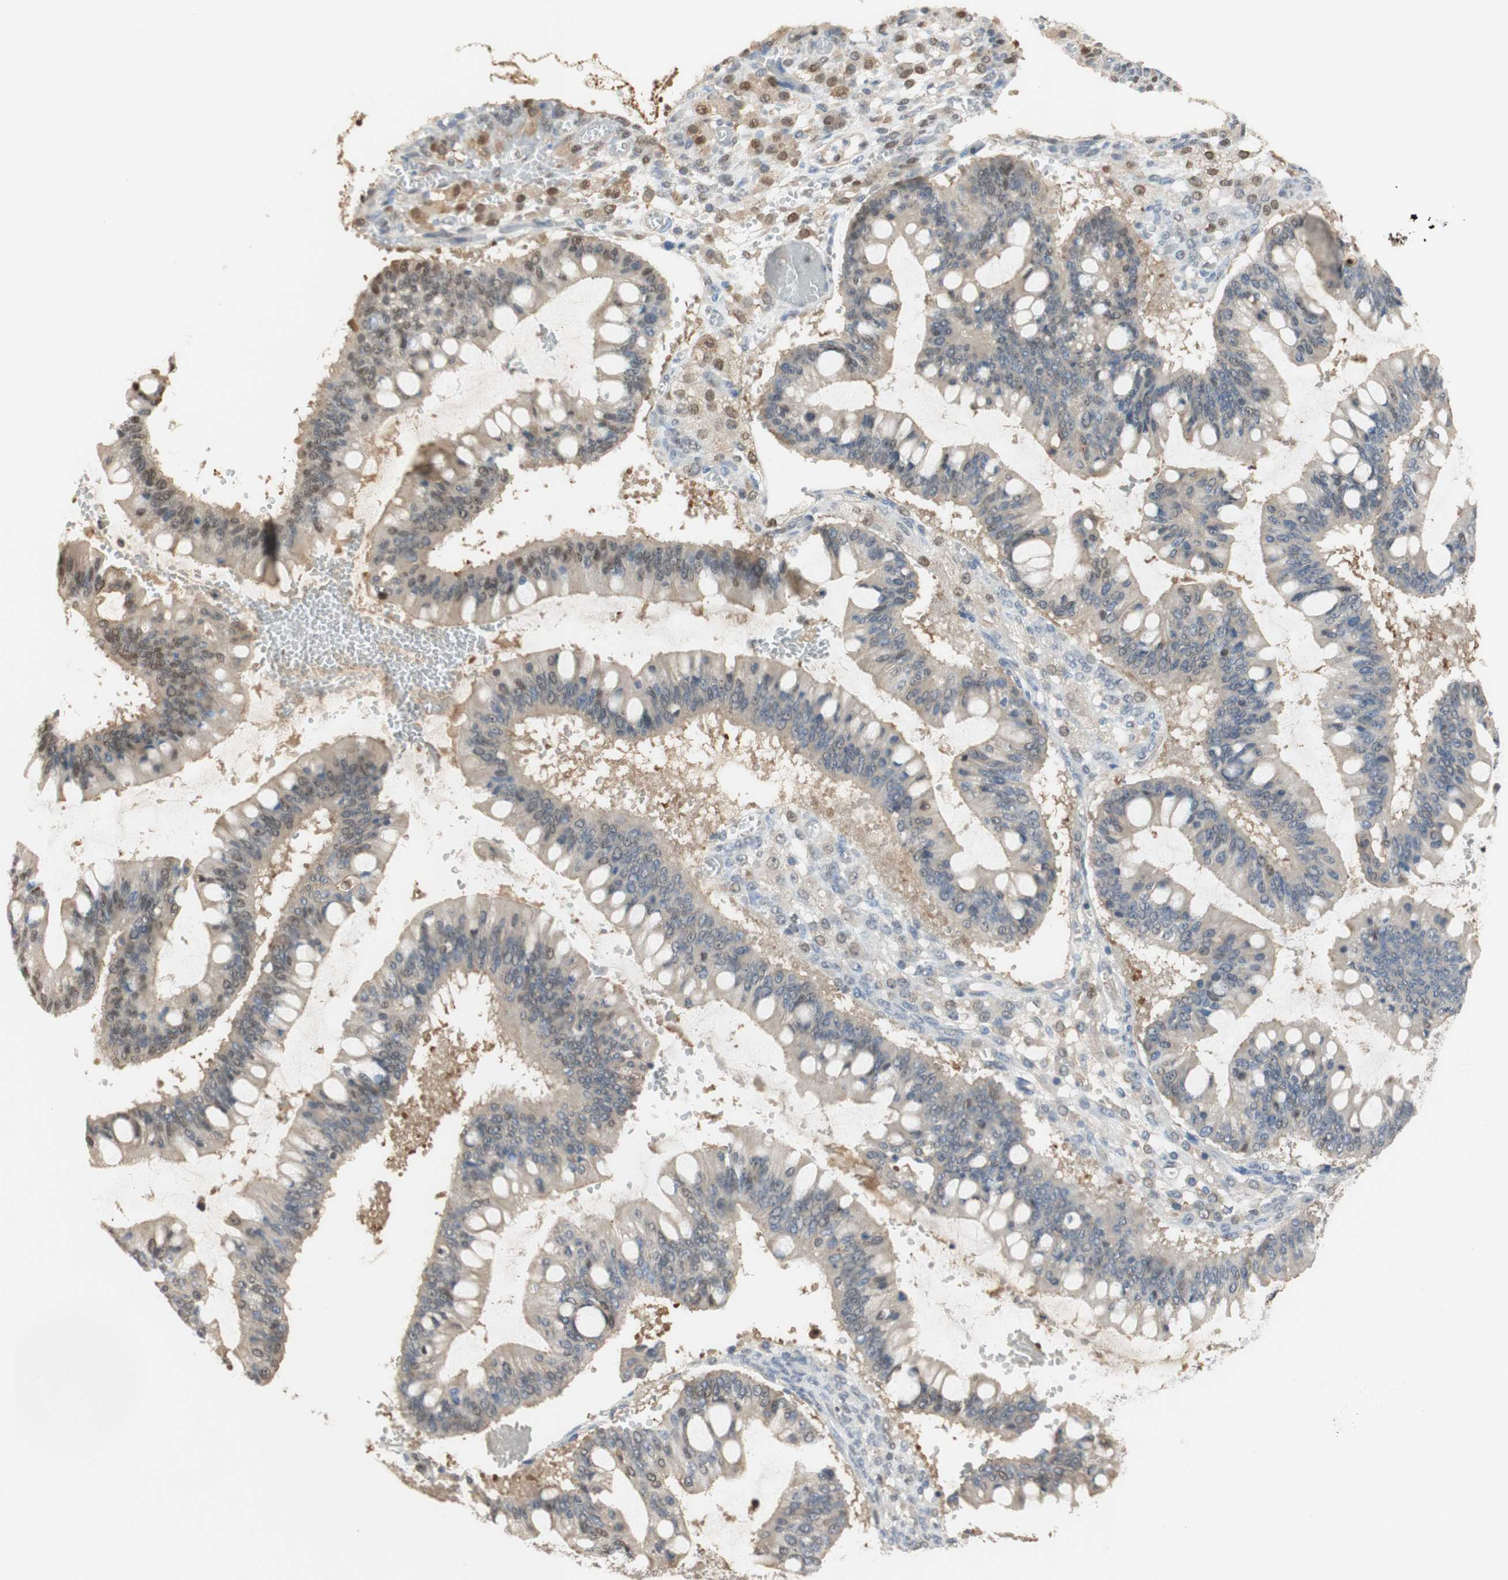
{"staining": {"intensity": "weak", "quantity": "25%-75%", "location": "cytoplasmic/membranous,nuclear"}, "tissue": "ovarian cancer", "cell_type": "Tumor cells", "image_type": "cancer", "snomed": [{"axis": "morphology", "description": "Cystadenocarcinoma, mucinous, NOS"}, {"axis": "topography", "description": "Ovary"}], "caption": "Protein expression analysis of human ovarian cancer reveals weak cytoplasmic/membranous and nuclear expression in approximately 25%-75% of tumor cells. Using DAB (3,3'-diaminobenzidine) (brown) and hematoxylin (blue) stains, captured at high magnification using brightfield microscopy.", "gene": "NAP1L4", "patient": {"sex": "female", "age": 73}}